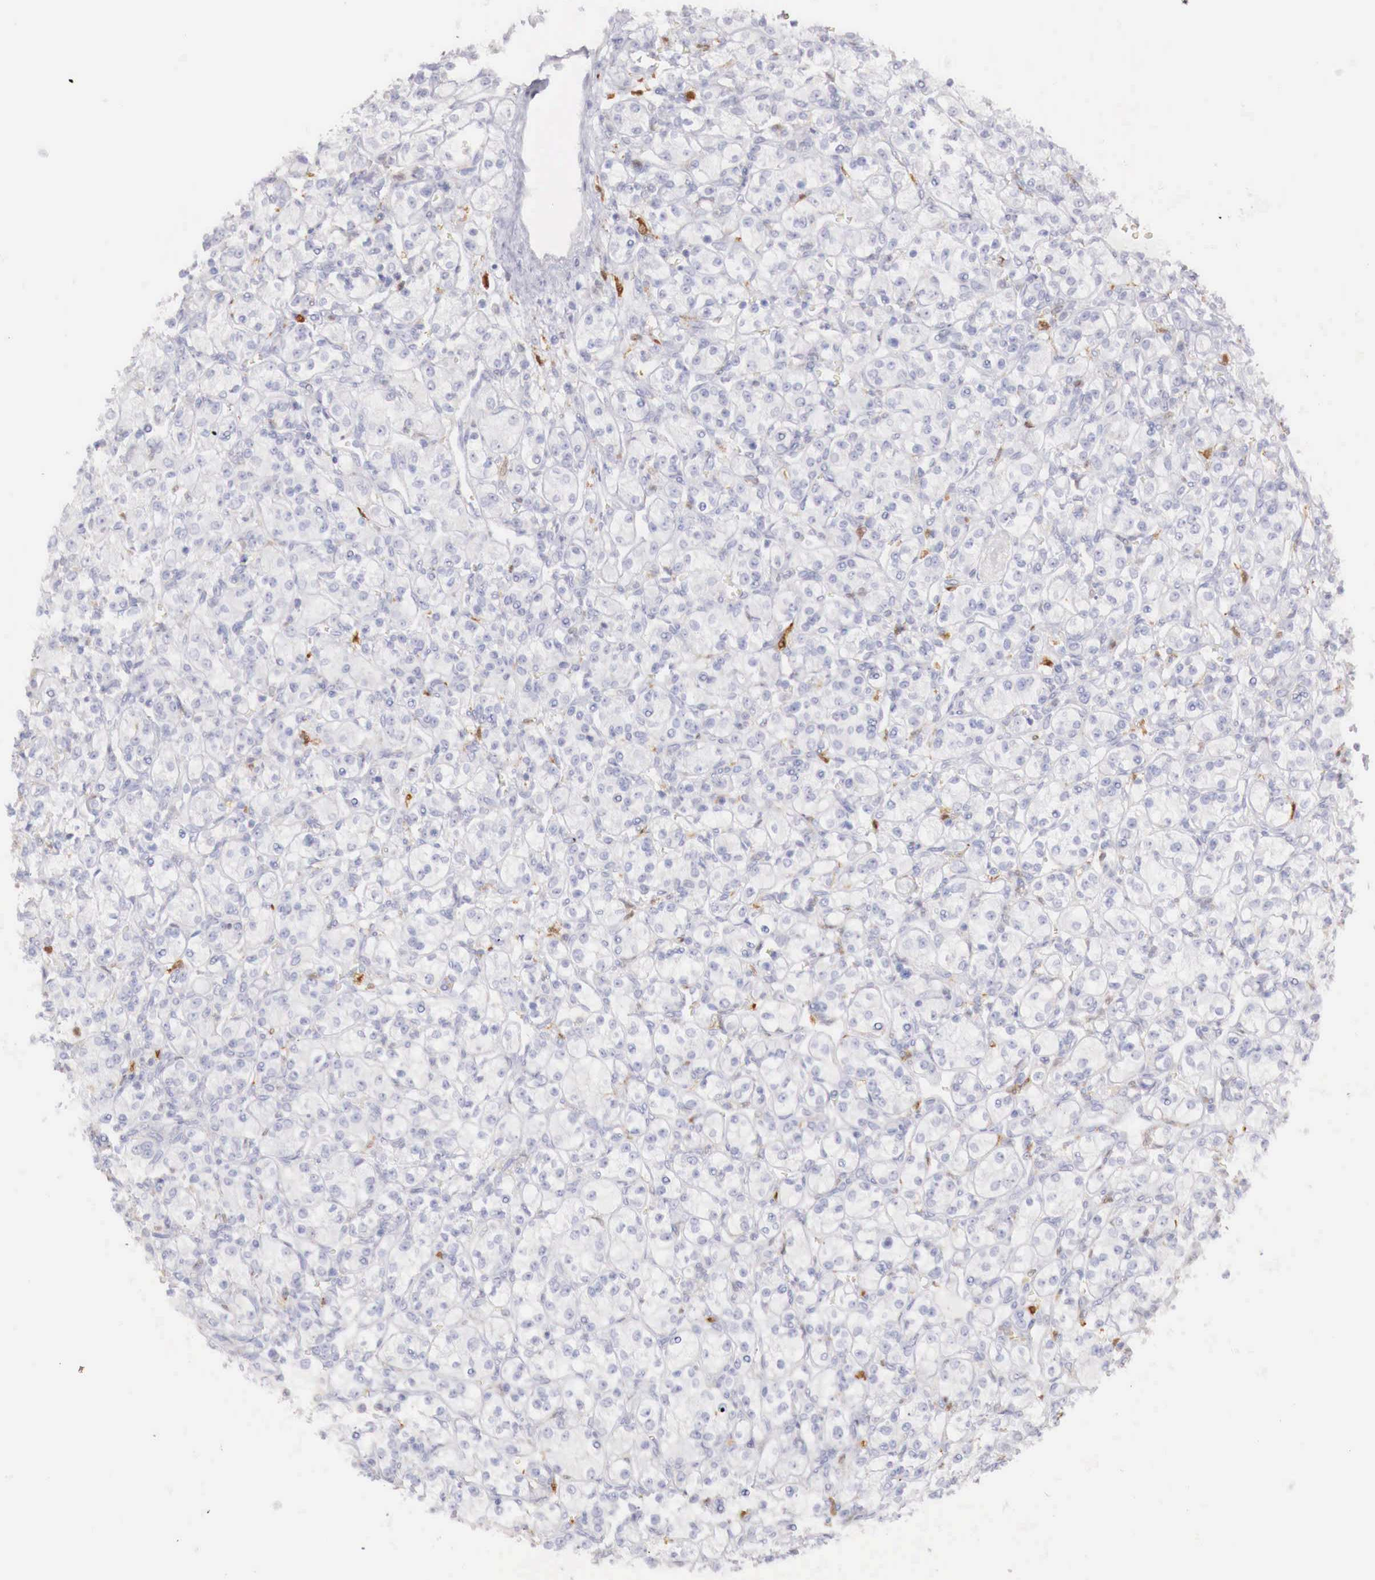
{"staining": {"intensity": "negative", "quantity": "none", "location": "none"}, "tissue": "renal cancer", "cell_type": "Tumor cells", "image_type": "cancer", "snomed": [{"axis": "morphology", "description": "Adenocarcinoma, NOS"}, {"axis": "topography", "description": "Kidney"}], "caption": "This is an immunohistochemistry histopathology image of human renal adenocarcinoma. There is no expression in tumor cells.", "gene": "RENBP", "patient": {"sex": "male", "age": 77}}